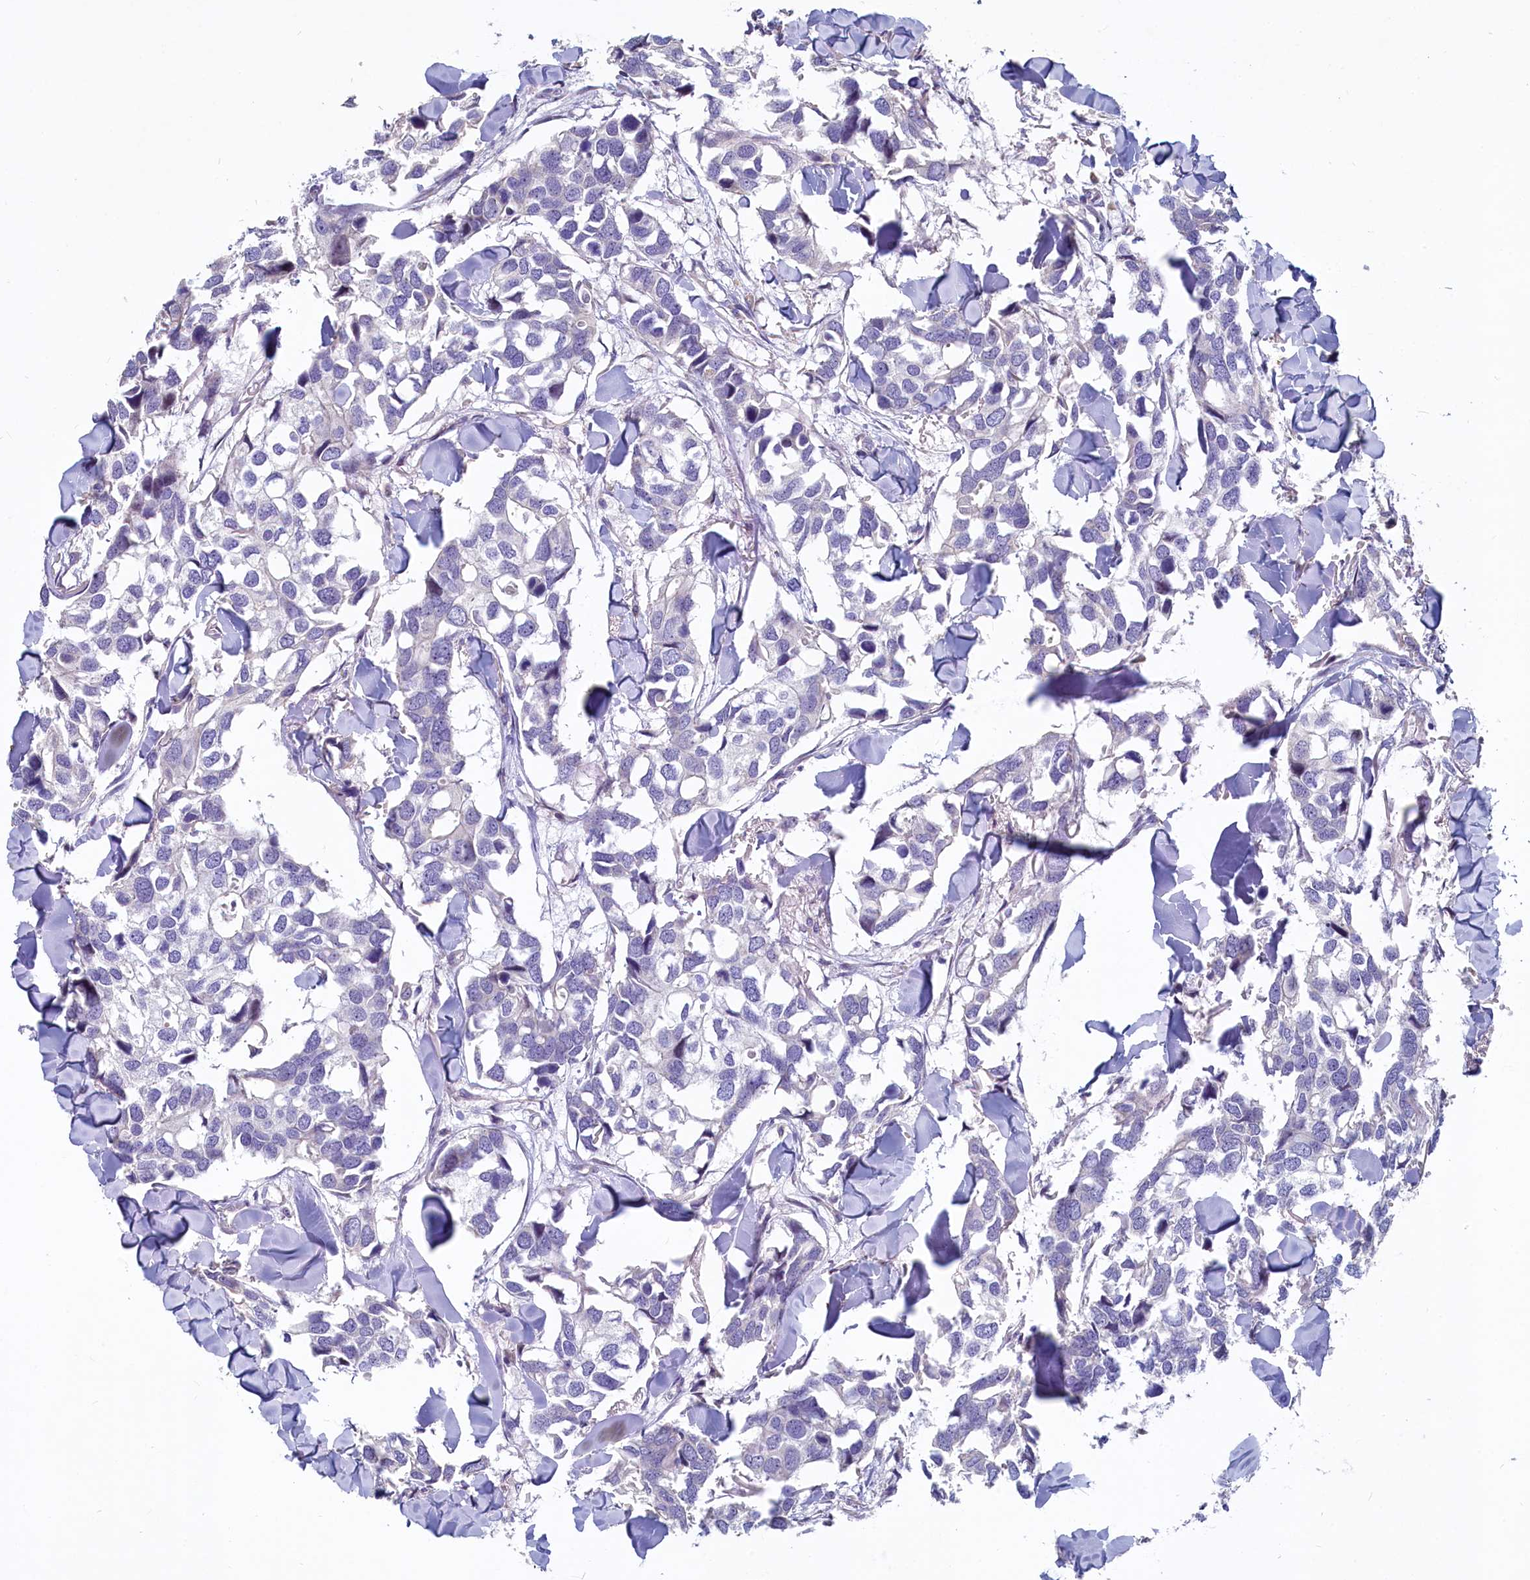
{"staining": {"intensity": "negative", "quantity": "none", "location": "none"}, "tissue": "breast cancer", "cell_type": "Tumor cells", "image_type": "cancer", "snomed": [{"axis": "morphology", "description": "Duct carcinoma"}, {"axis": "topography", "description": "Breast"}], "caption": "DAB immunohistochemical staining of breast cancer (infiltrating ductal carcinoma) shows no significant expression in tumor cells. (DAB IHC with hematoxylin counter stain).", "gene": "ASXL3", "patient": {"sex": "female", "age": 83}}